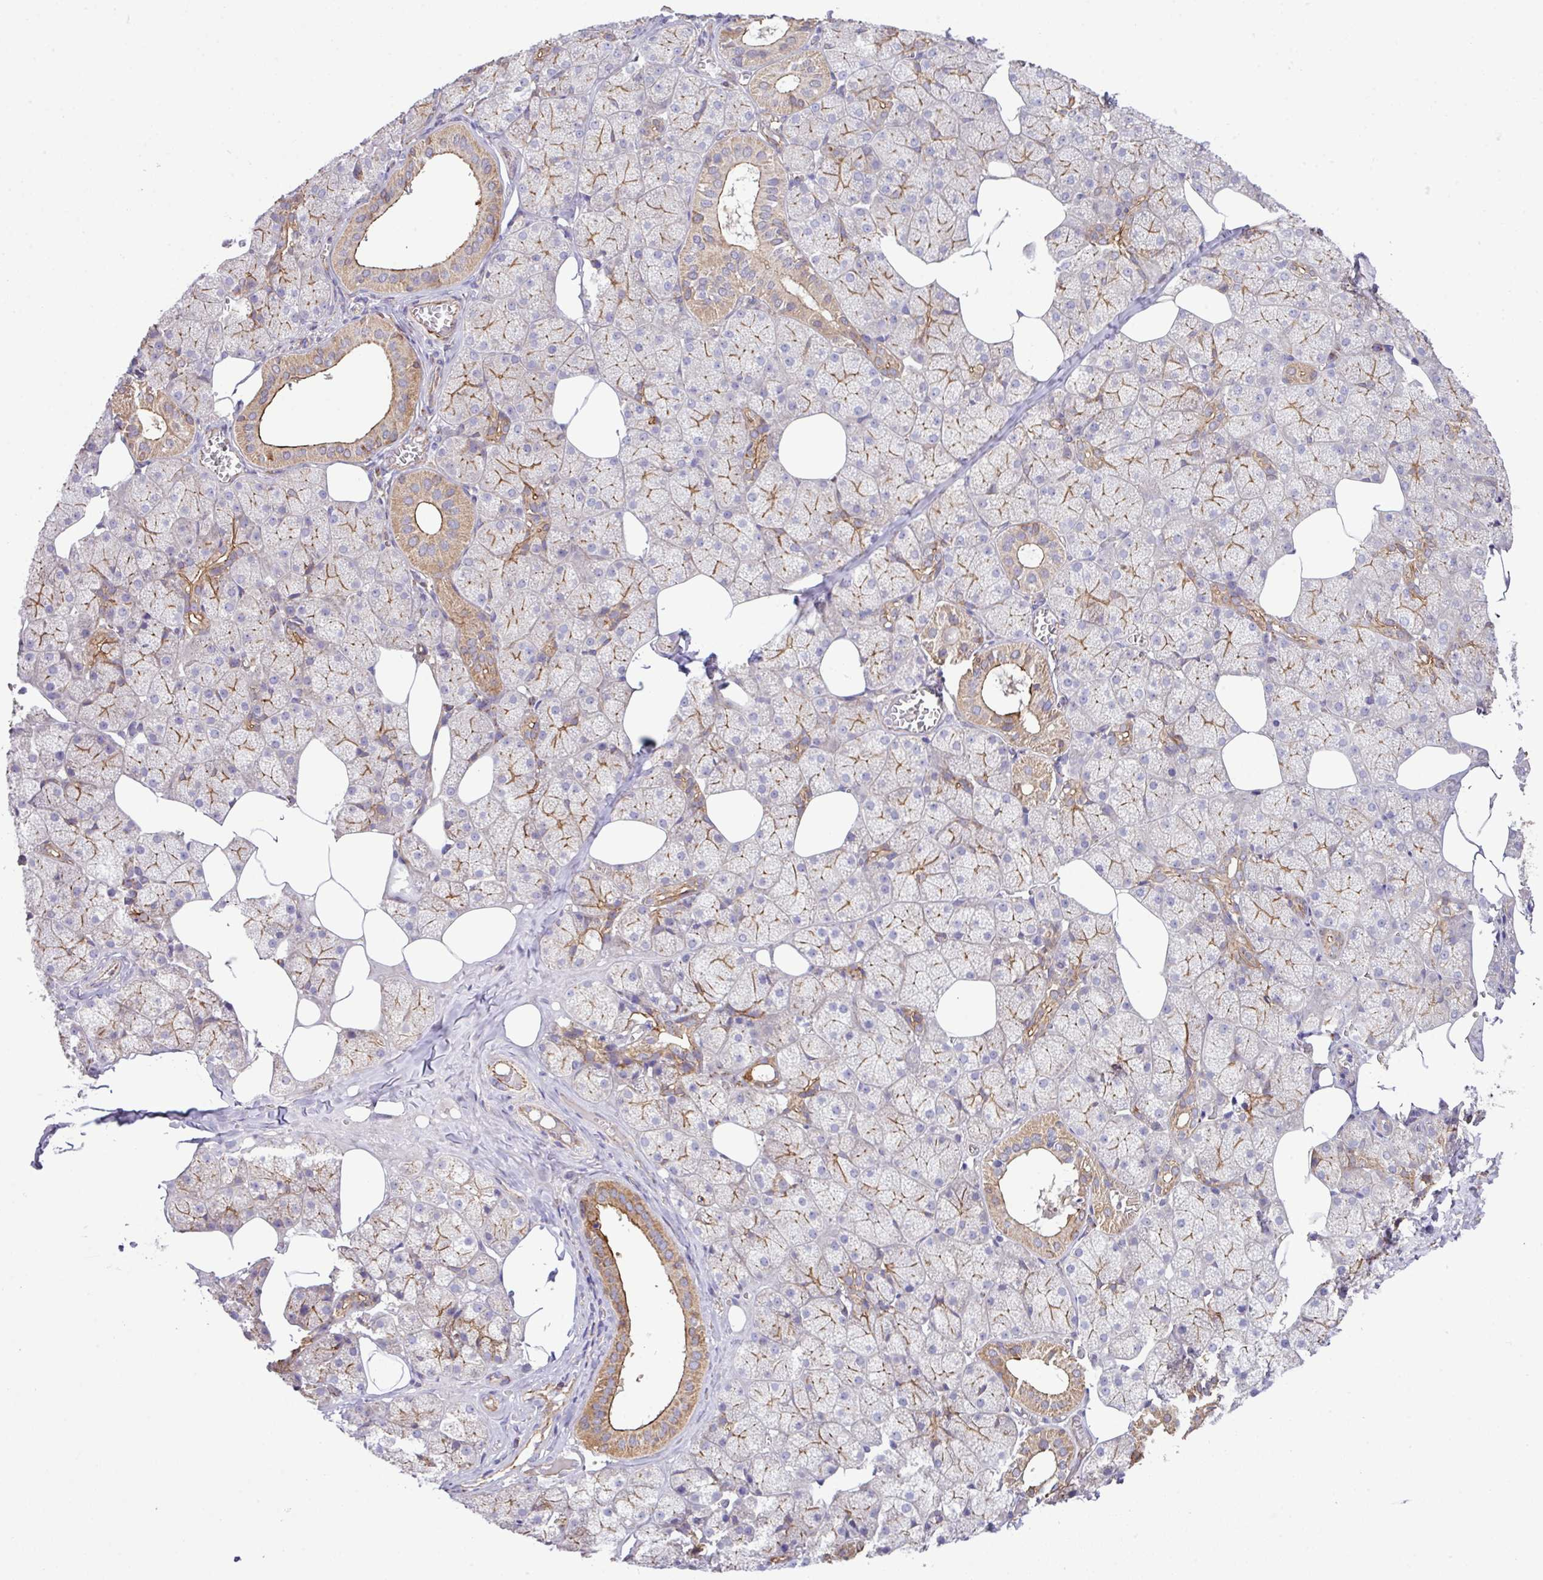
{"staining": {"intensity": "moderate", "quantity": "25%-75%", "location": "cytoplasmic/membranous"}, "tissue": "salivary gland", "cell_type": "Glandular cells", "image_type": "normal", "snomed": [{"axis": "morphology", "description": "Normal tissue, NOS"}, {"axis": "topography", "description": "Salivary gland"}, {"axis": "topography", "description": "Peripheral nerve tissue"}], "caption": "Salivary gland was stained to show a protein in brown. There is medium levels of moderate cytoplasmic/membranous positivity in approximately 25%-75% of glandular cells.", "gene": "LRRC53", "patient": {"sex": "male", "age": 38}}